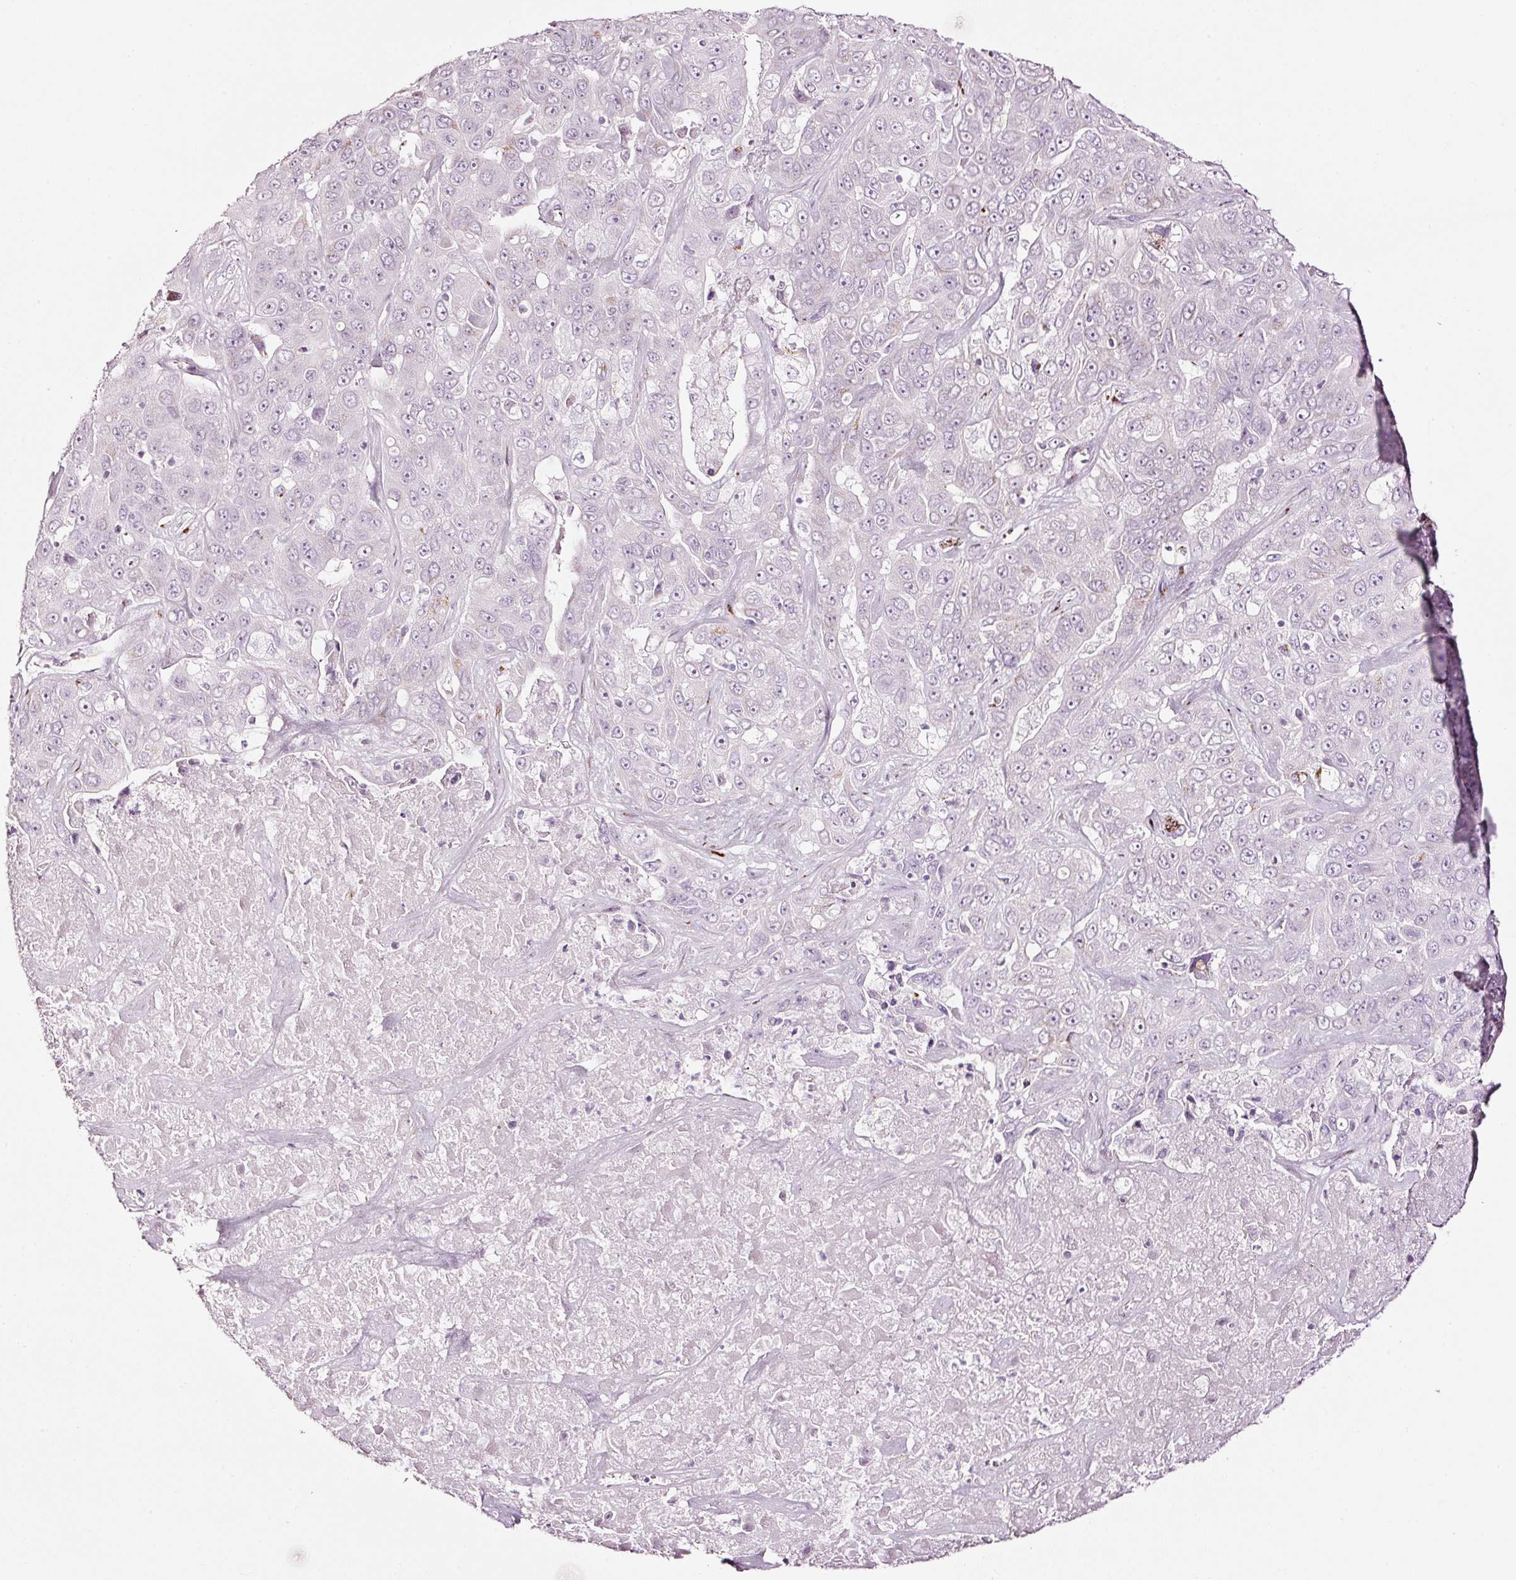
{"staining": {"intensity": "negative", "quantity": "none", "location": "none"}, "tissue": "liver cancer", "cell_type": "Tumor cells", "image_type": "cancer", "snomed": [{"axis": "morphology", "description": "Cholangiocarcinoma"}, {"axis": "topography", "description": "Liver"}], "caption": "Immunohistochemistry histopathology image of neoplastic tissue: human liver cancer stained with DAB (3,3'-diaminobenzidine) demonstrates no significant protein expression in tumor cells. The staining is performed using DAB brown chromogen with nuclei counter-stained in using hematoxylin.", "gene": "SDF4", "patient": {"sex": "female", "age": 52}}